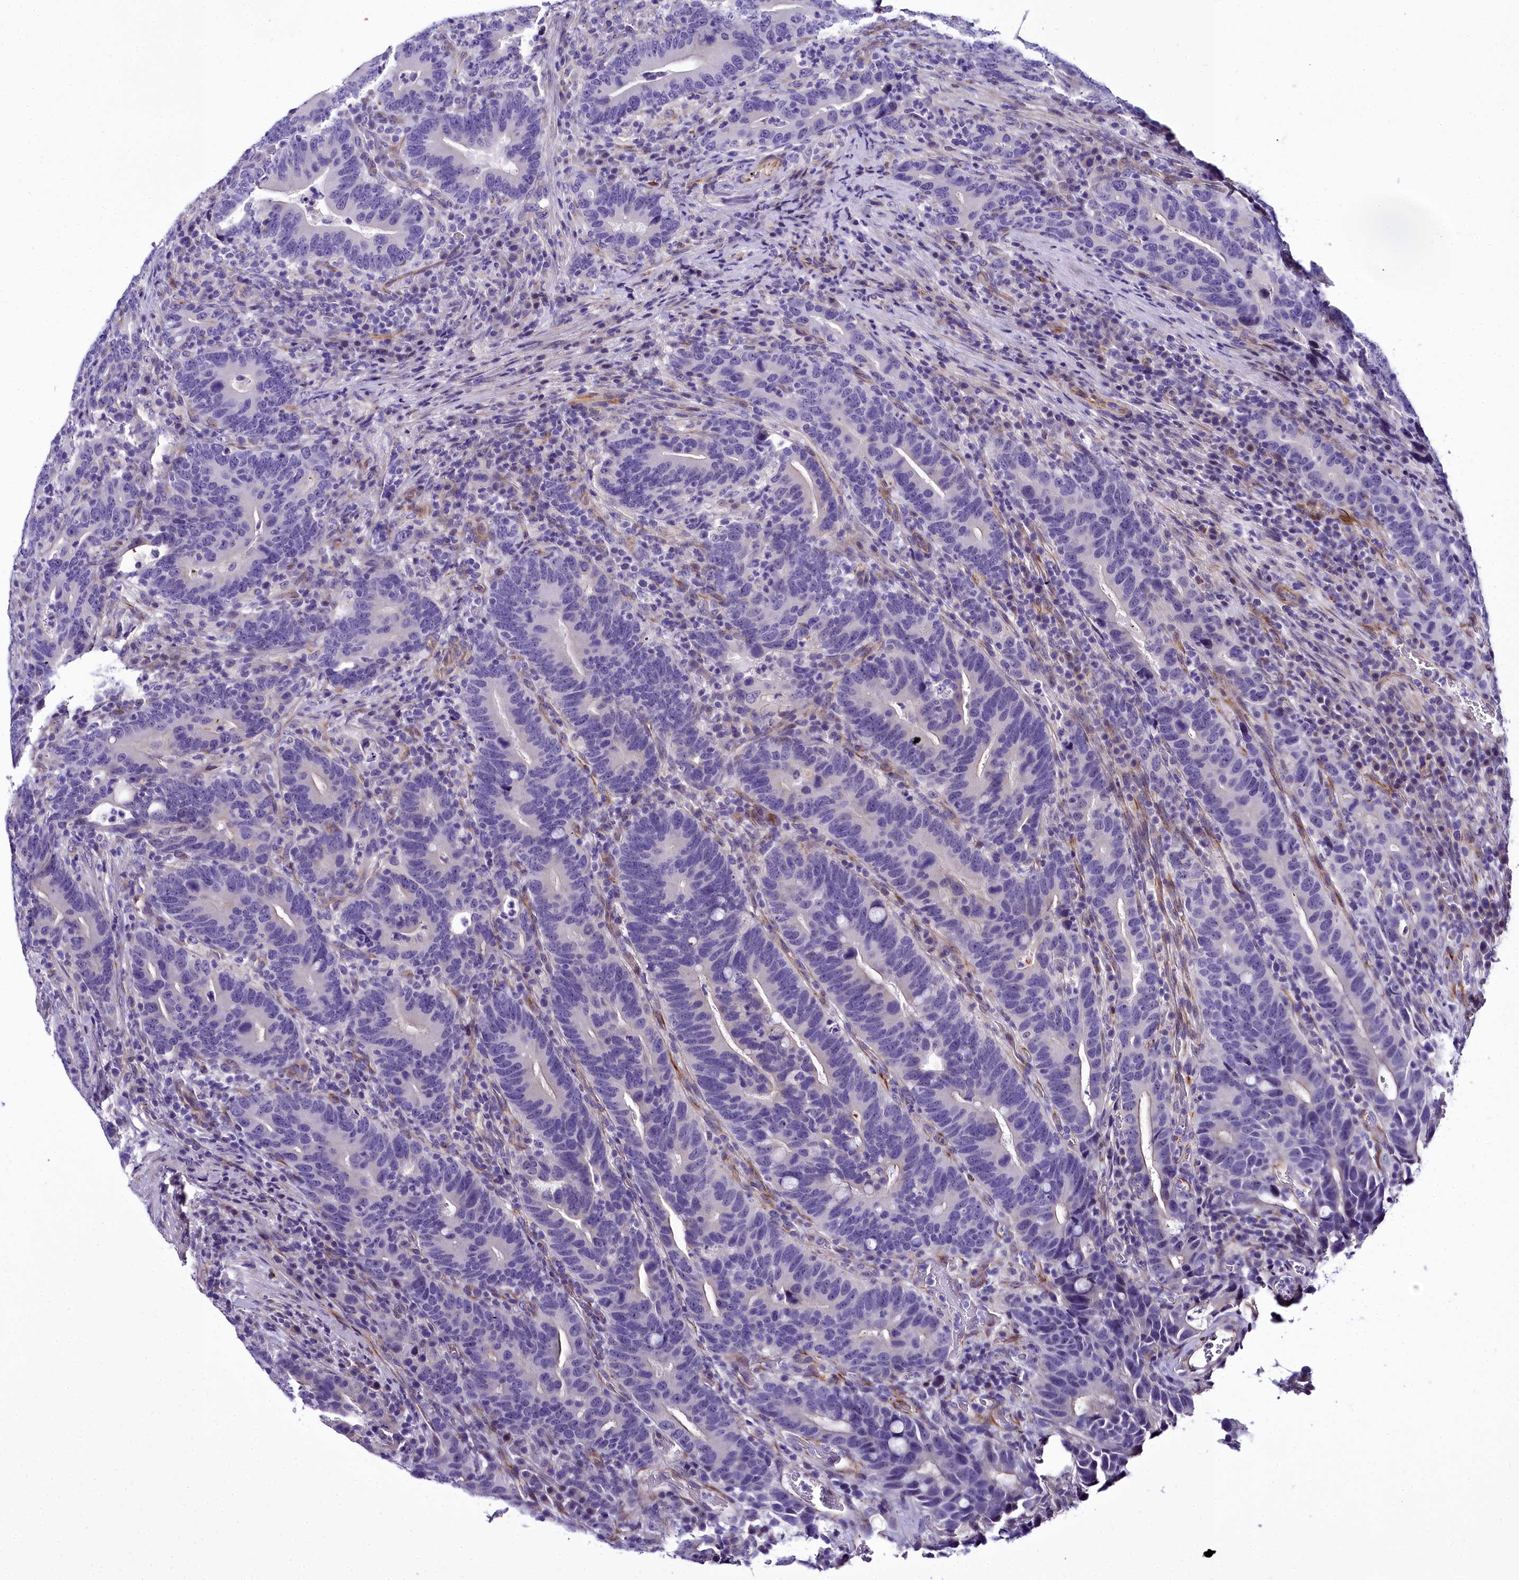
{"staining": {"intensity": "negative", "quantity": "none", "location": "none"}, "tissue": "colorectal cancer", "cell_type": "Tumor cells", "image_type": "cancer", "snomed": [{"axis": "morphology", "description": "Adenocarcinoma, NOS"}, {"axis": "topography", "description": "Colon"}], "caption": "Colorectal cancer stained for a protein using immunohistochemistry (IHC) displays no positivity tumor cells.", "gene": "TIMM22", "patient": {"sex": "female", "age": 66}}